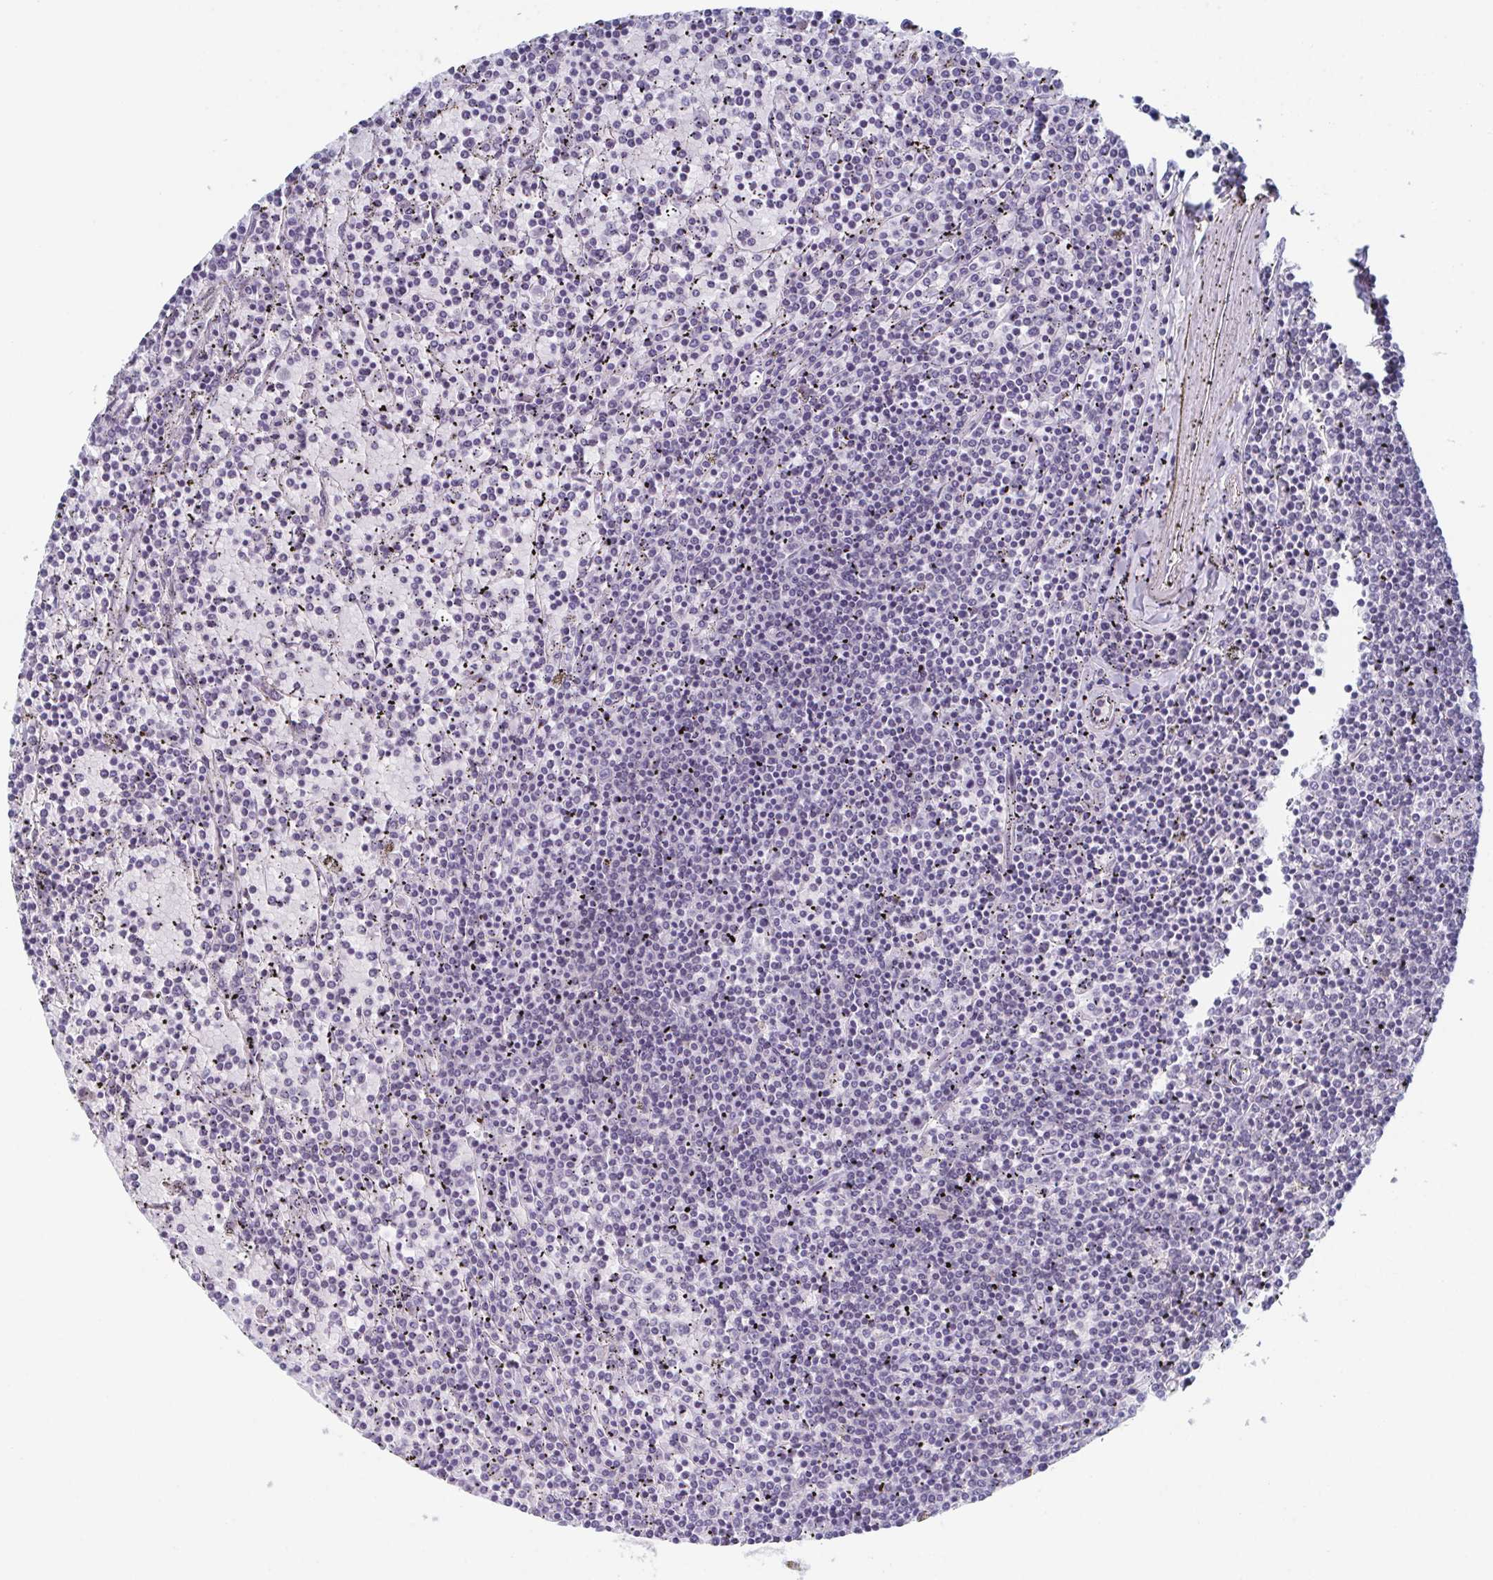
{"staining": {"intensity": "negative", "quantity": "none", "location": "none"}, "tissue": "lymphoma", "cell_type": "Tumor cells", "image_type": "cancer", "snomed": [{"axis": "morphology", "description": "Malignant lymphoma, non-Hodgkin's type, Low grade"}, {"axis": "topography", "description": "Spleen"}], "caption": "Immunohistochemistry (IHC) image of neoplastic tissue: low-grade malignant lymphoma, non-Hodgkin's type stained with DAB exhibits no significant protein staining in tumor cells. The staining is performed using DAB brown chromogen with nuclei counter-stained in using hematoxylin.", "gene": "ZFP64", "patient": {"sex": "female", "age": 77}}